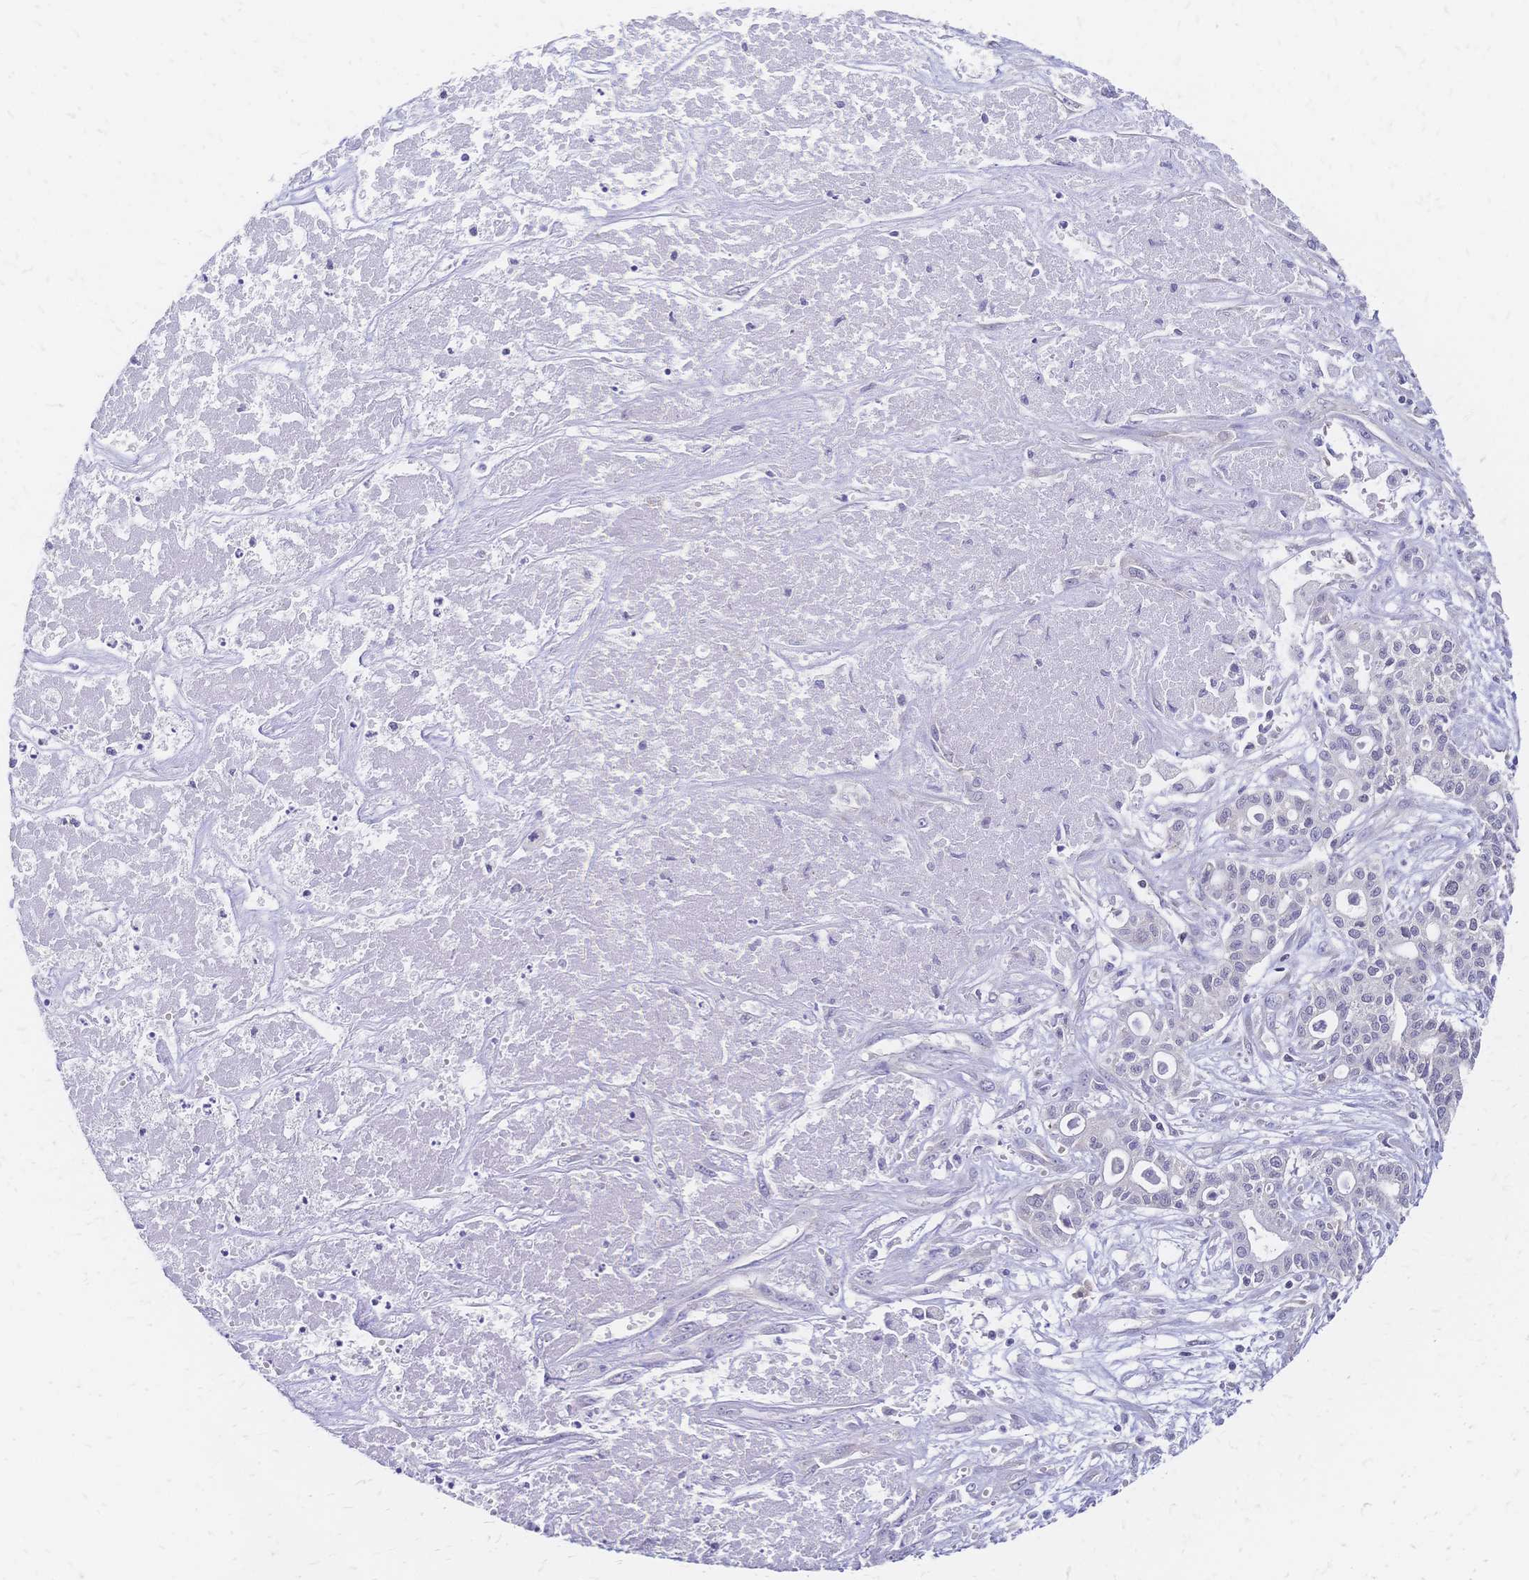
{"staining": {"intensity": "negative", "quantity": "none", "location": "none"}, "tissue": "liver cancer", "cell_type": "Tumor cells", "image_type": "cancer", "snomed": [{"axis": "morphology", "description": "Cholangiocarcinoma"}, {"axis": "topography", "description": "Liver"}], "caption": "Tumor cells show no significant protein expression in liver cancer.", "gene": "CBX7", "patient": {"sex": "female", "age": 61}}